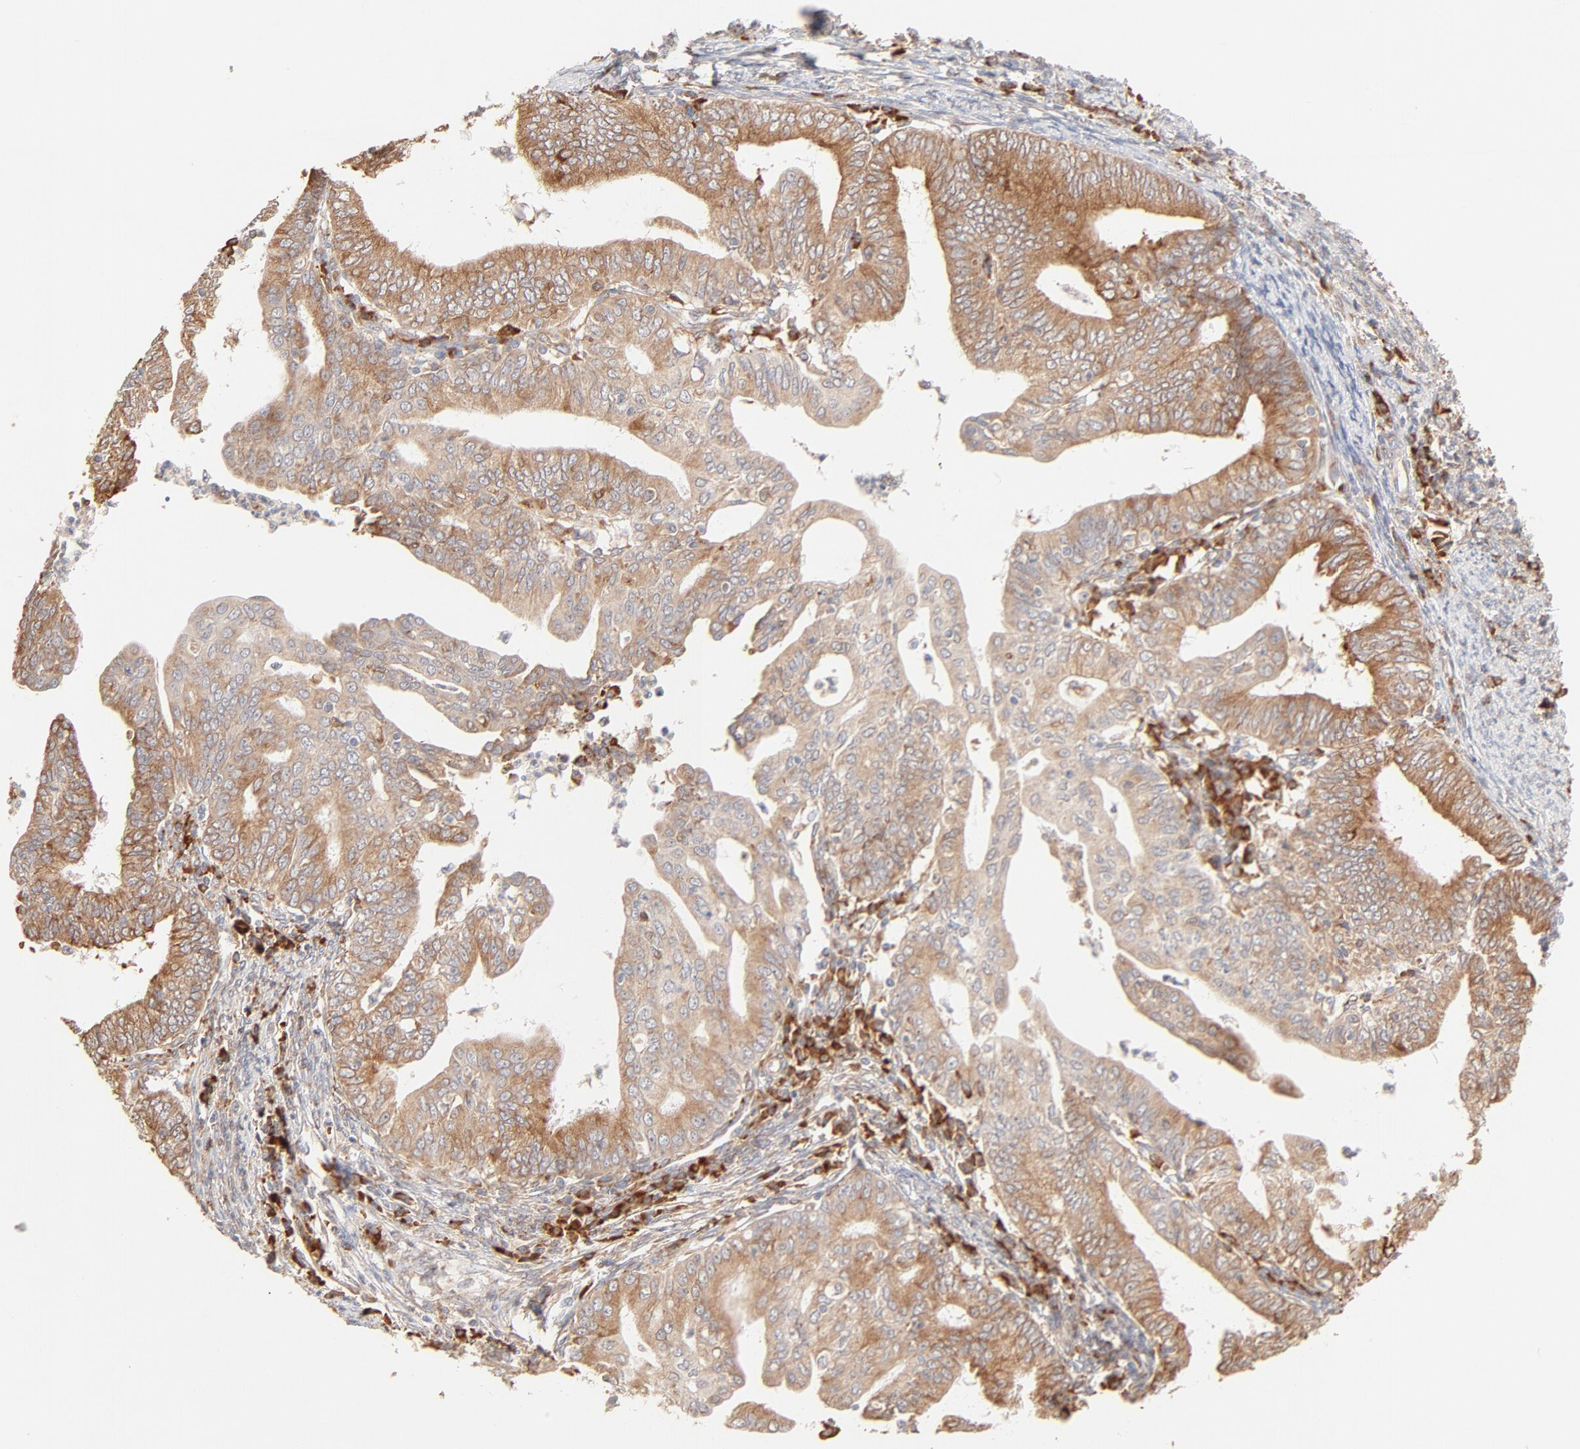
{"staining": {"intensity": "moderate", "quantity": ">75%", "location": "cytoplasmic/membranous"}, "tissue": "endometrial cancer", "cell_type": "Tumor cells", "image_type": "cancer", "snomed": [{"axis": "morphology", "description": "Adenocarcinoma, NOS"}, {"axis": "topography", "description": "Endometrium"}], "caption": "DAB (3,3'-diaminobenzidine) immunohistochemical staining of adenocarcinoma (endometrial) displays moderate cytoplasmic/membranous protein expression in approximately >75% of tumor cells. Nuclei are stained in blue.", "gene": "PARP12", "patient": {"sex": "female", "age": 66}}